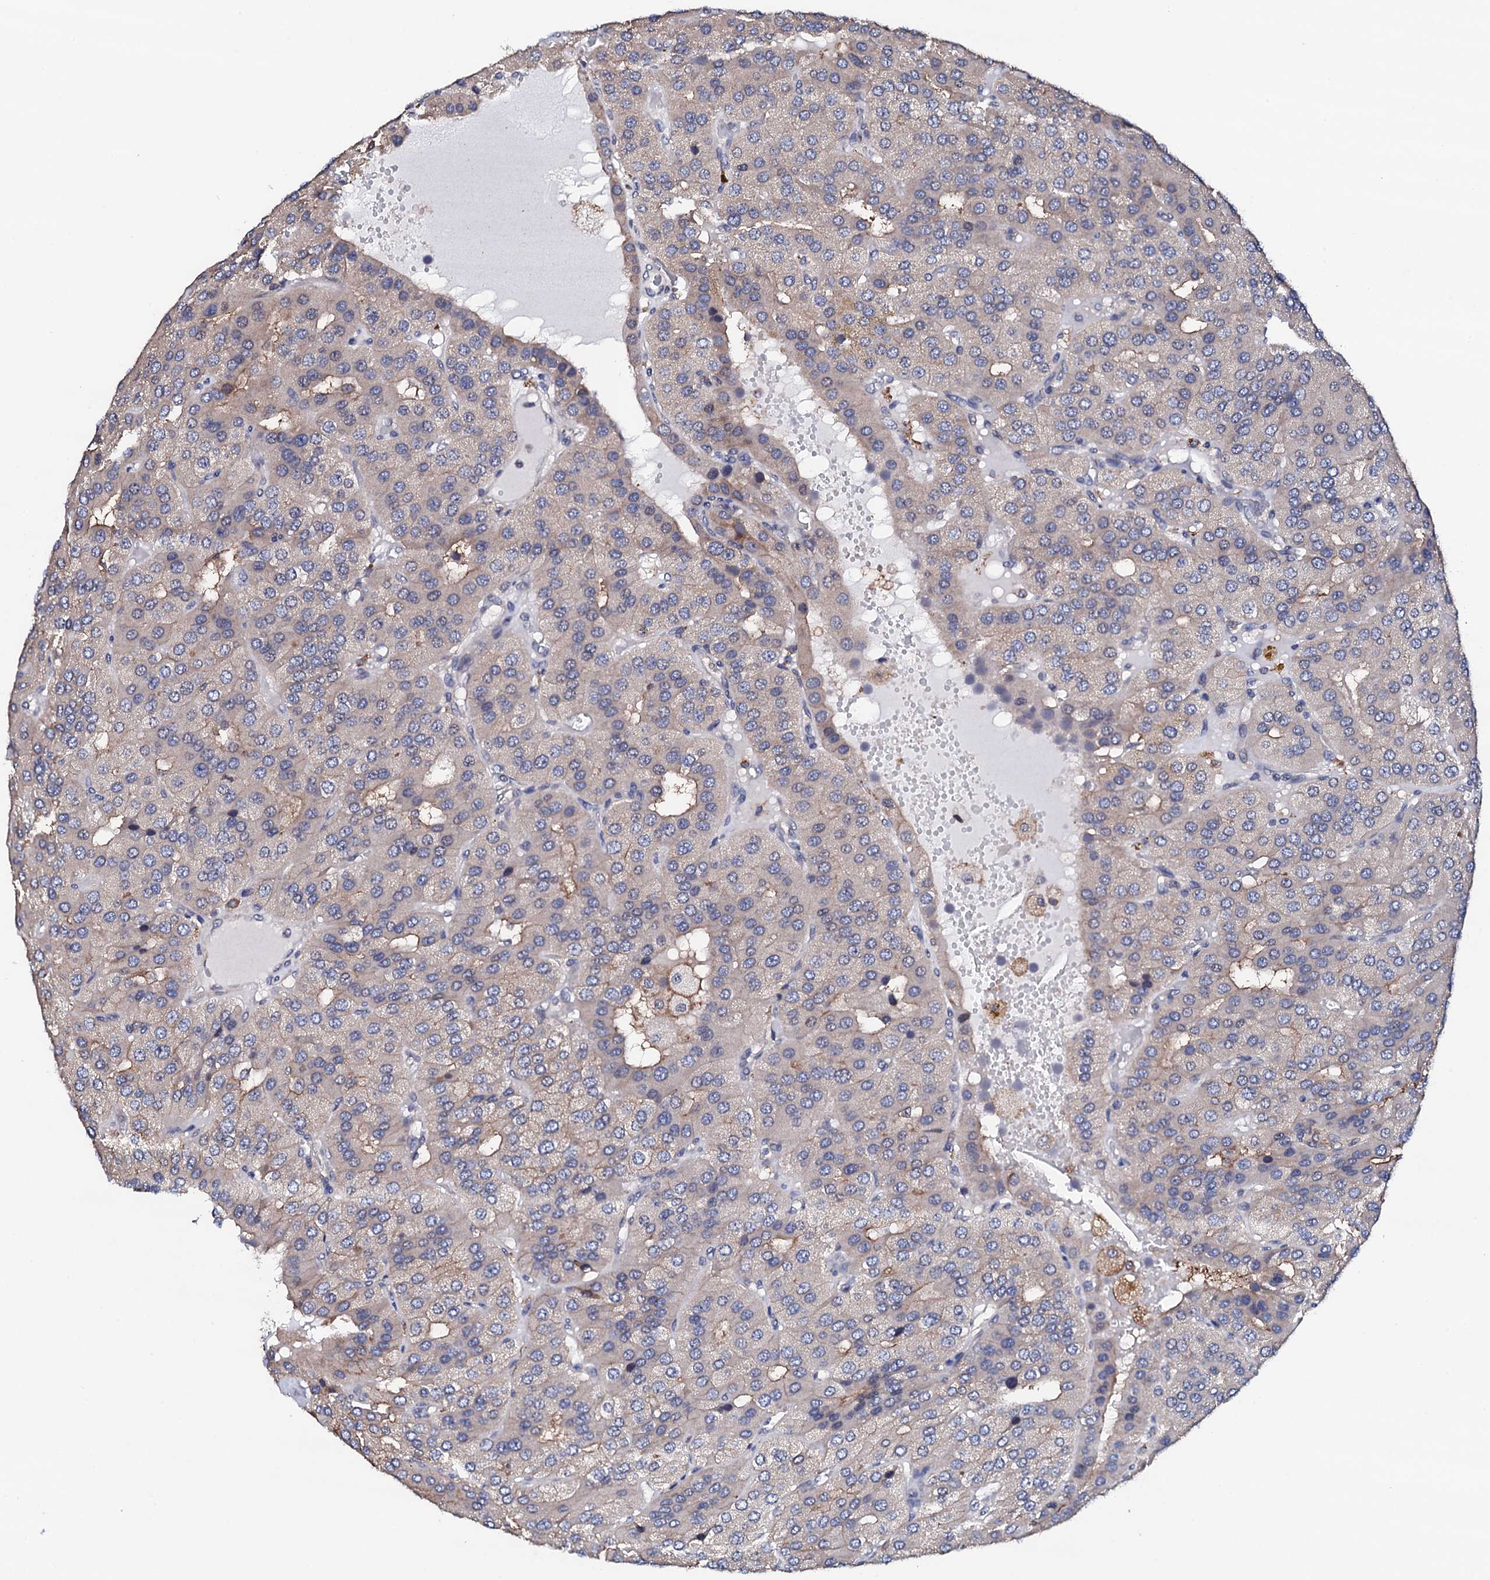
{"staining": {"intensity": "negative", "quantity": "none", "location": "none"}, "tissue": "parathyroid gland", "cell_type": "Glandular cells", "image_type": "normal", "snomed": [{"axis": "morphology", "description": "Normal tissue, NOS"}, {"axis": "morphology", "description": "Adenoma, NOS"}, {"axis": "topography", "description": "Parathyroid gland"}], "caption": "Protein analysis of benign parathyroid gland displays no significant positivity in glandular cells.", "gene": "EDC3", "patient": {"sex": "female", "age": 86}}